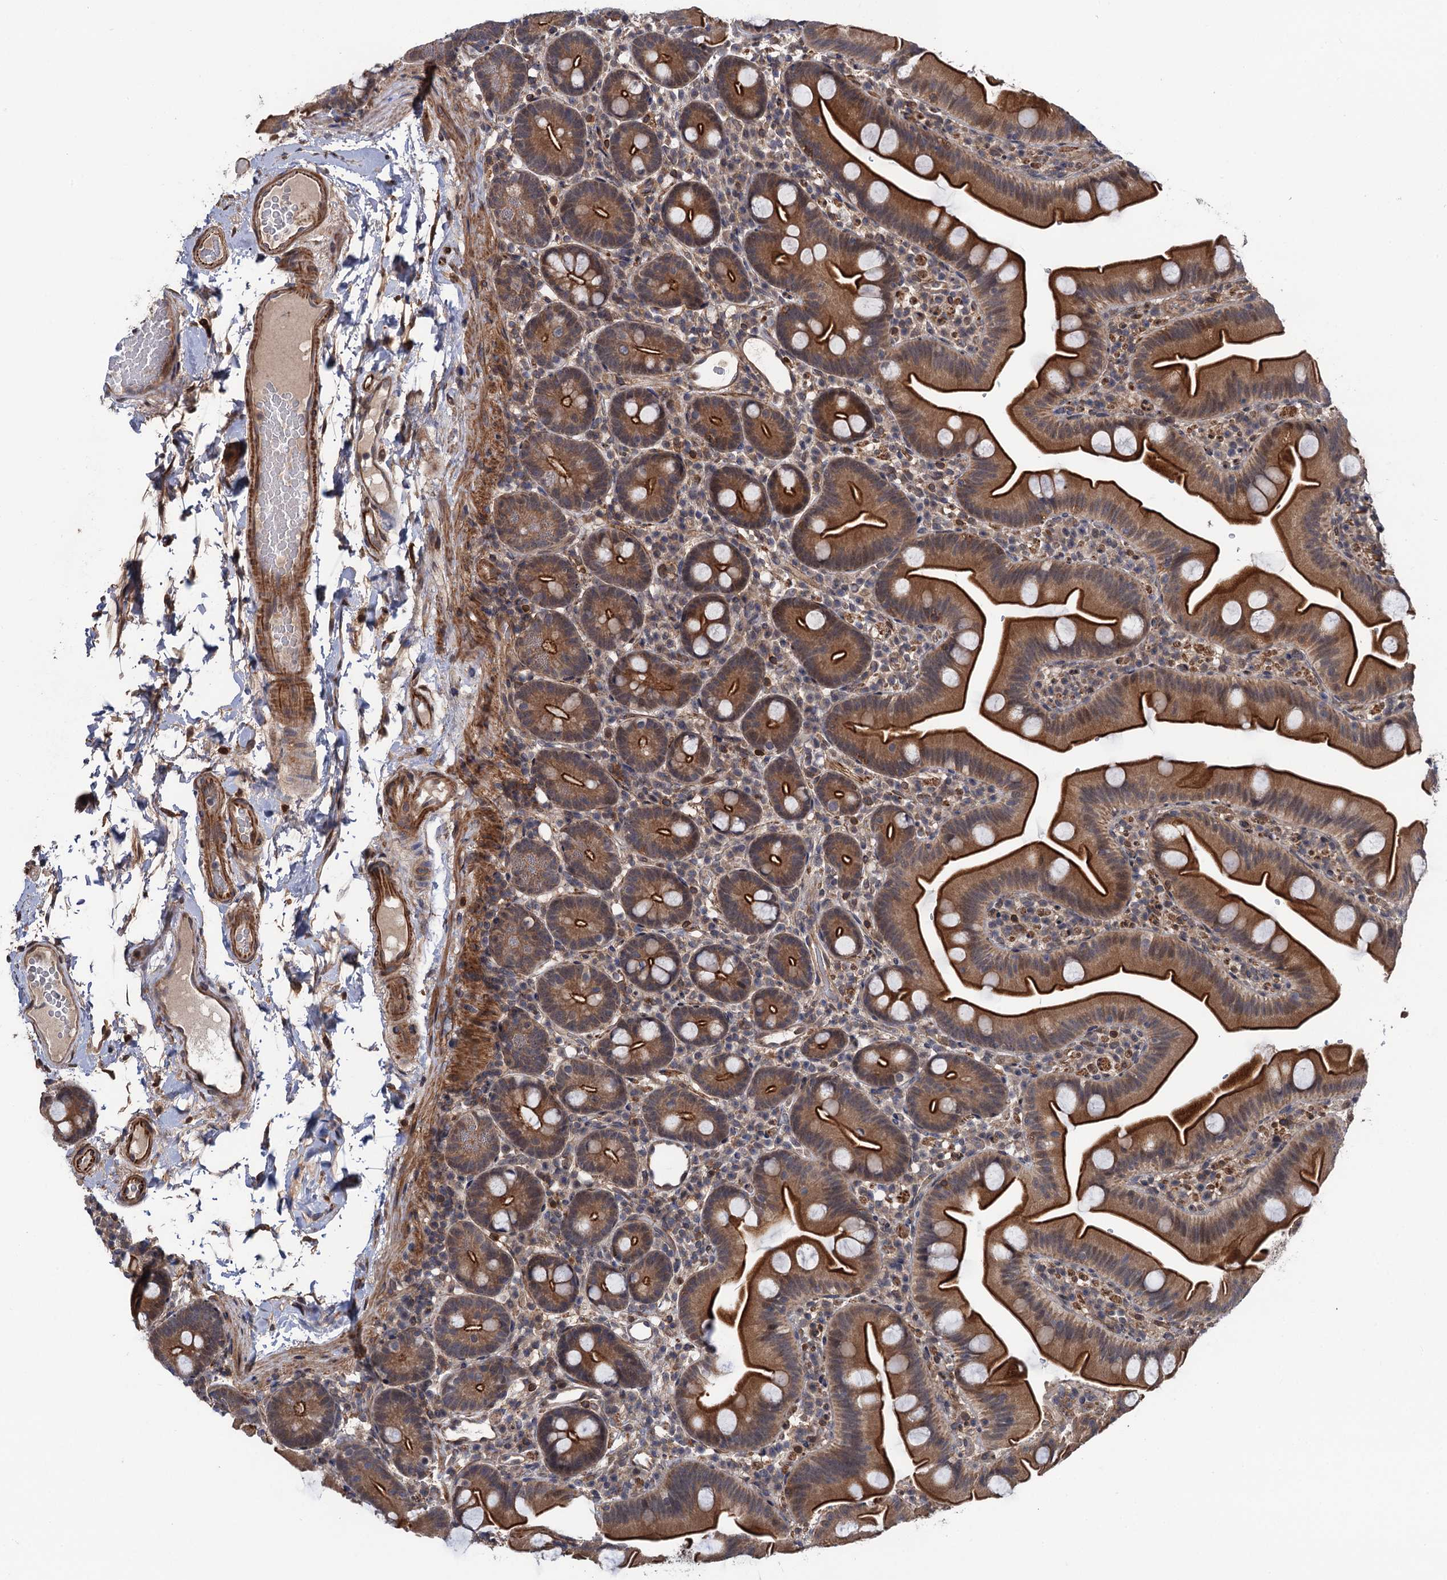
{"staining": {"intensity": "strong", "quantity": ">75%", "location": "cytoplasmic/membranous"}, "tissue": "small intestine", "cell_type": "Glandular cells", "image_type": "normal", "snomed": [{"axis": "morphology", "description": "Normal tissue, NOS"}, {"axis": "topography", "description": "Small intestine"}], "caption": "IHC staining of normal small intestine, which shows high levels of strong cytoplasmic/membranous expression in approximately >75% of glandular cells indicating strong cytoplasmic/membranous protein staining. The staining was performed using DAB (brown) for protein detection and nuclei were counterstained in hematoxylin (blue).", "gene": "FSIP1", "patient": {"sex": "female", "age": 68}}